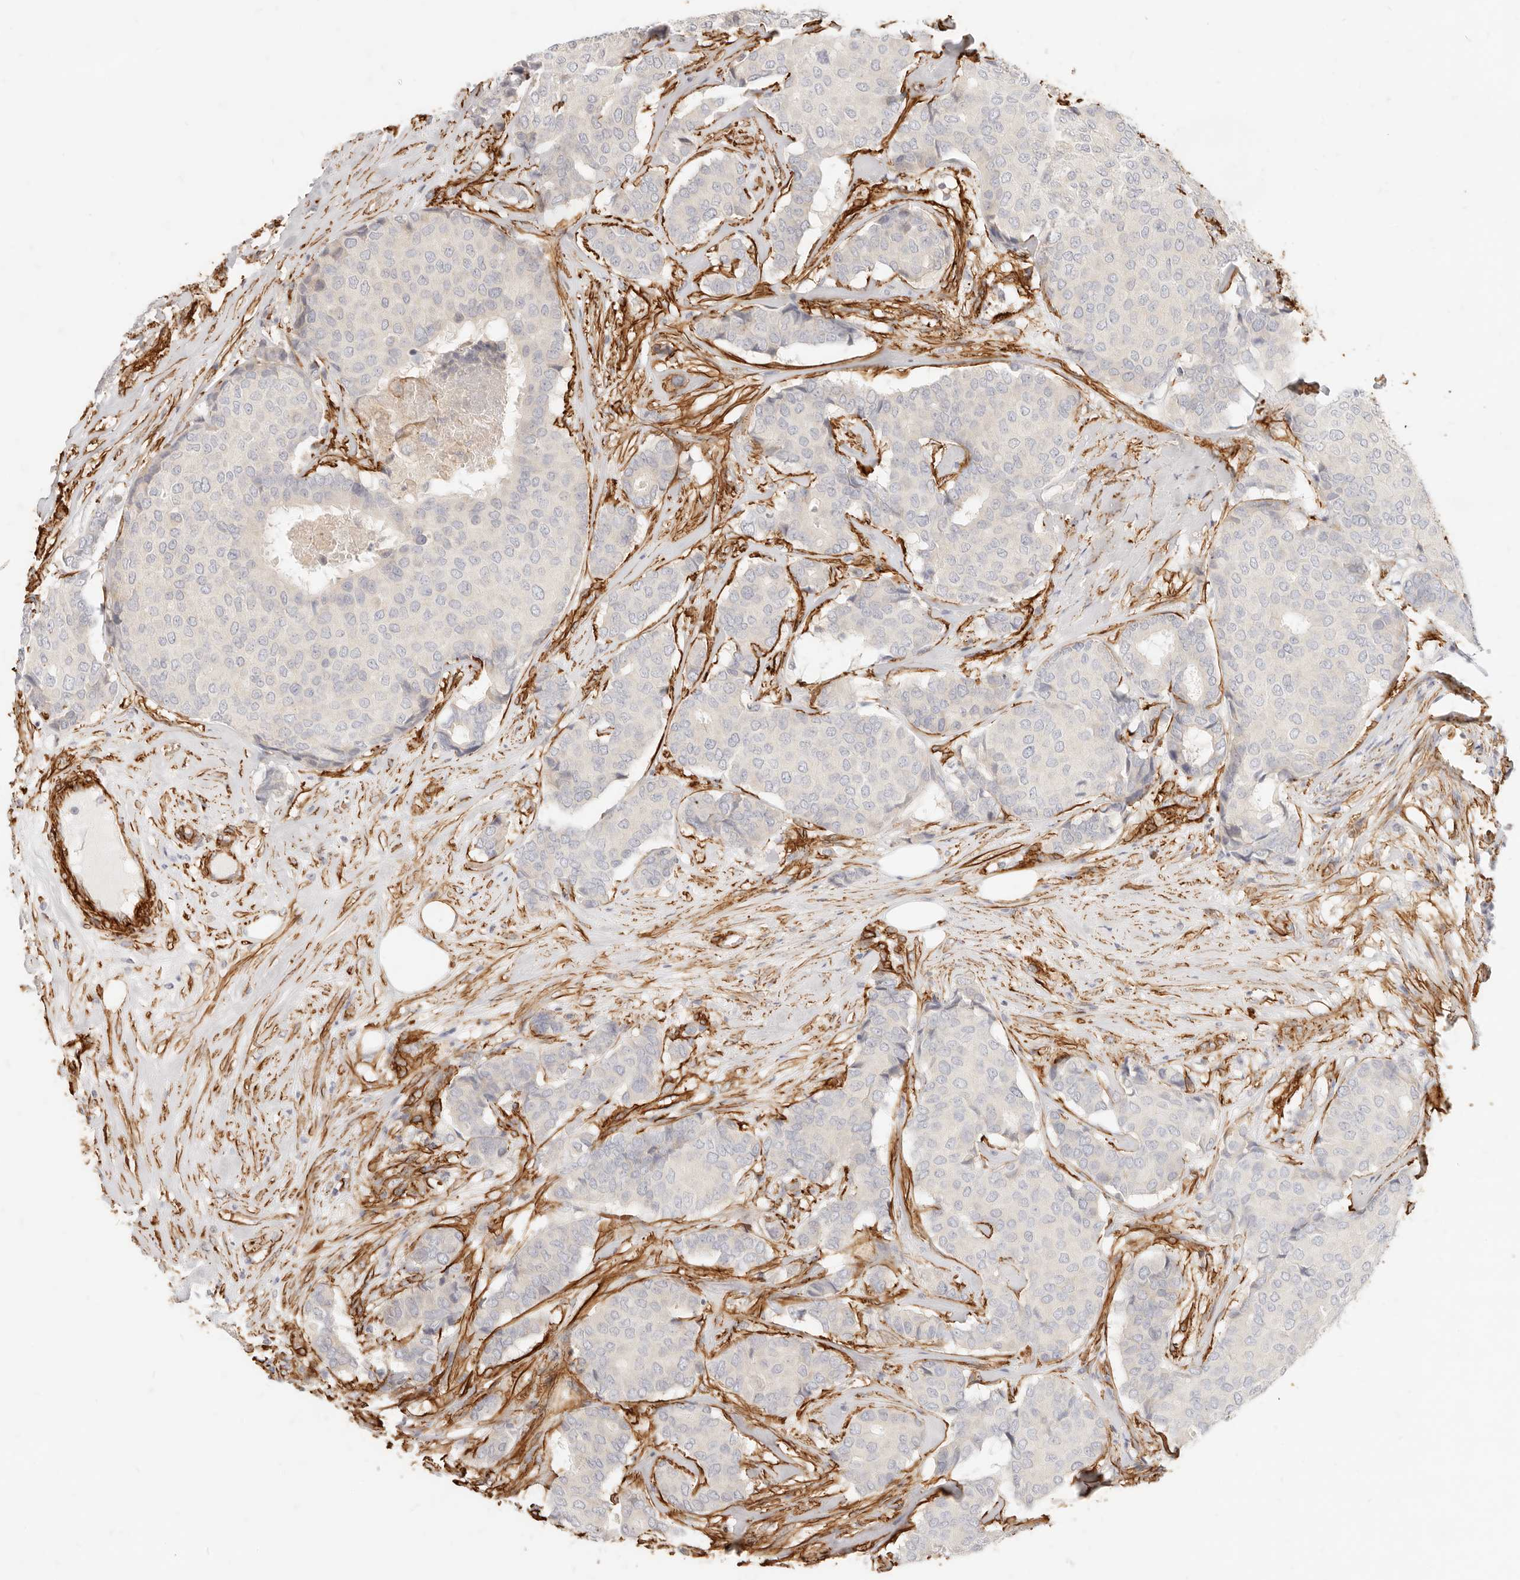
{"staining": {"intensity": "negative", "quantity": "none", "location": "none"}, "tissue": "breast cancer", "cell_type": "Tumor cells", "image_type": "cancer", "snomed": [{"axis": "morphology", "description": "Duct carcinoma"}, {"axis": "topography", "description": "Breast"}], "caption": "Immunohistochemistry (IHC) photomicrograph of neoplastic tissue: breast cancer (invasive ductal carcinoma) stained with DAB (3,3'-diaminobenzidine) shows no significant protein expression in tumor cells. (Brightfield microscopy of DAB (3,3'-diaminobenzidine) immunohistochemistry at high magnification).", "gene": "TMTC2", "patient": {"sex": "female", "age": 75}}